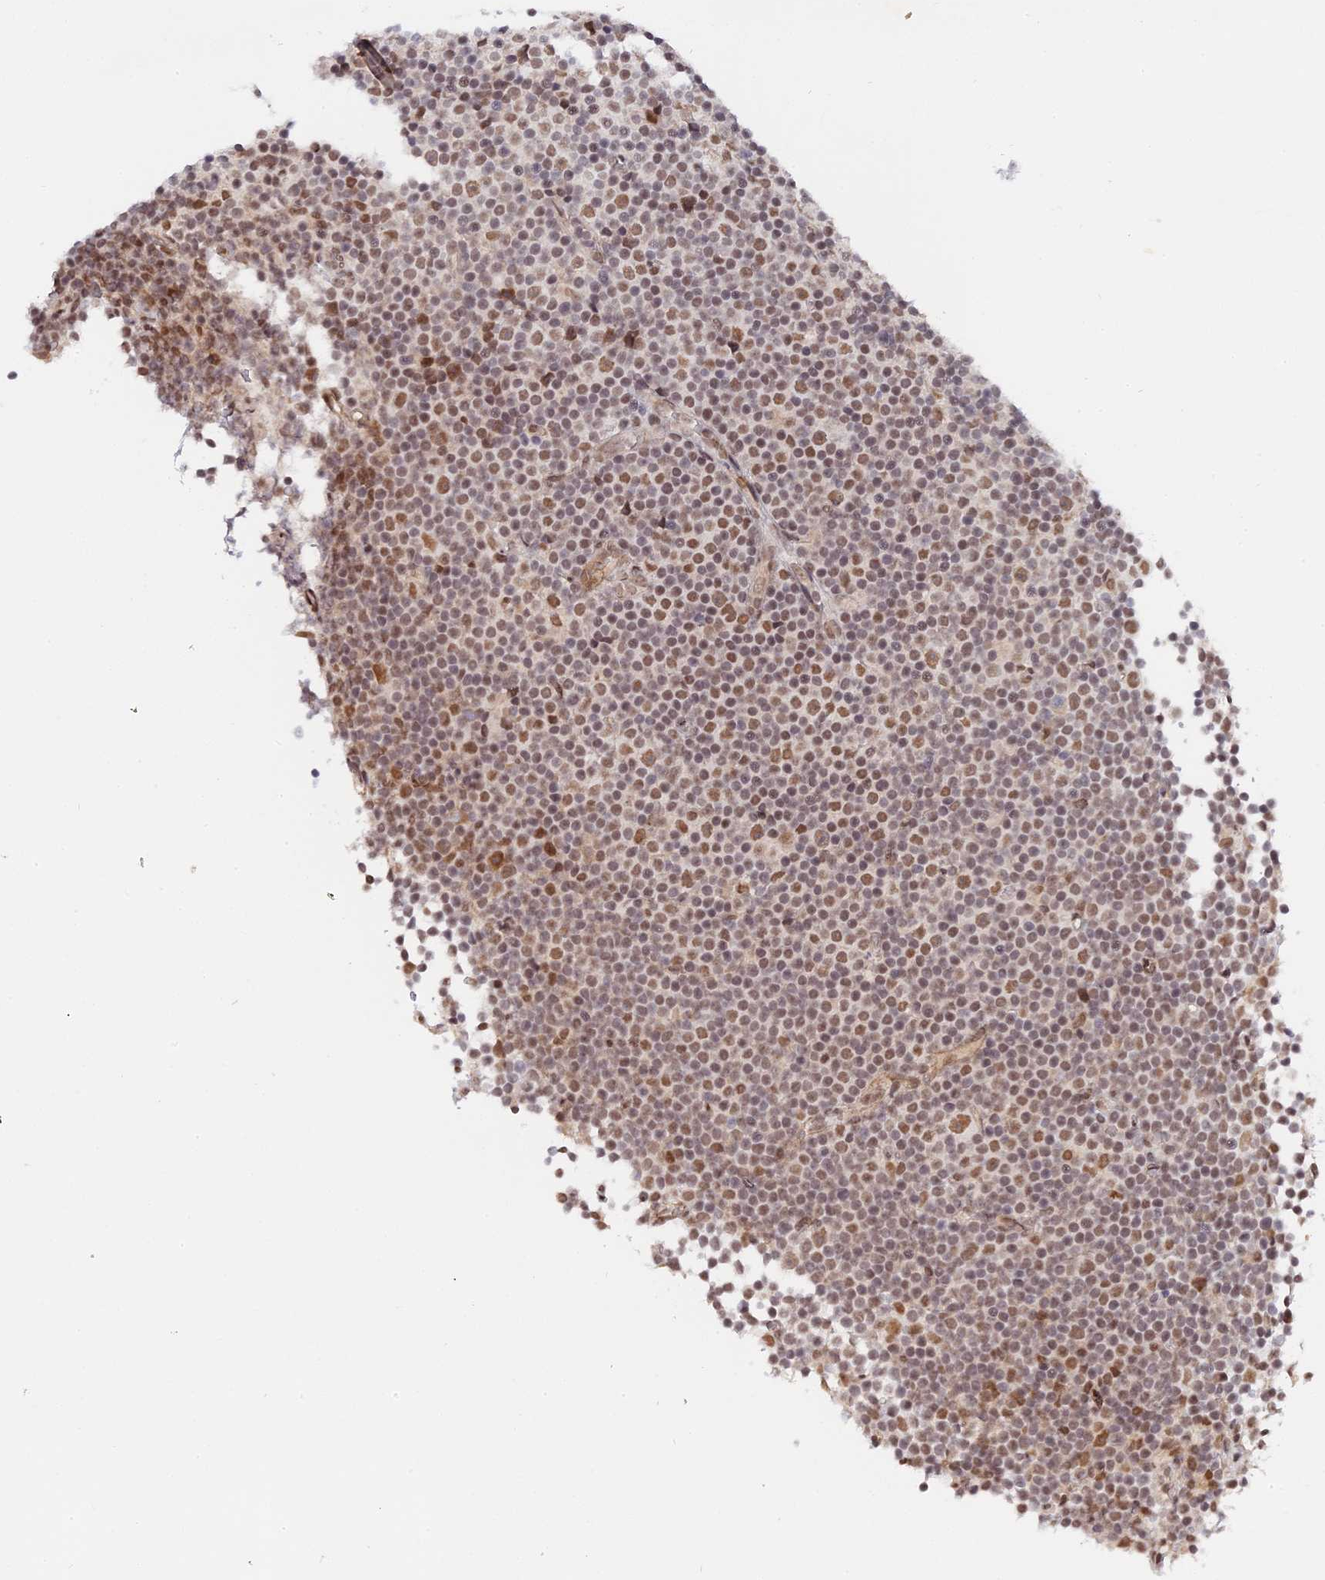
{"staining": {"intensity": "moderate", "quantity": "25%-75%", "location": "nuclear"}, "tissue": "lymphoma", "cell_type": "Tumor cells", "image_type": "cancer", "snomed": [{"axis": "morphology", "description": "Malignant lymphoma, non-Hodgkin's type, Low grade"}, {"axis": "topography", "description": "Lymph node"}], "caption": "About 25%-75% of tumor cells in human lymphoma demonstrate moderate nuclear protein positivity as visualized by brown immunohistochemical staining.", "gene": "CCDC85A", "patient": {"sex": "female", "age": 67}}